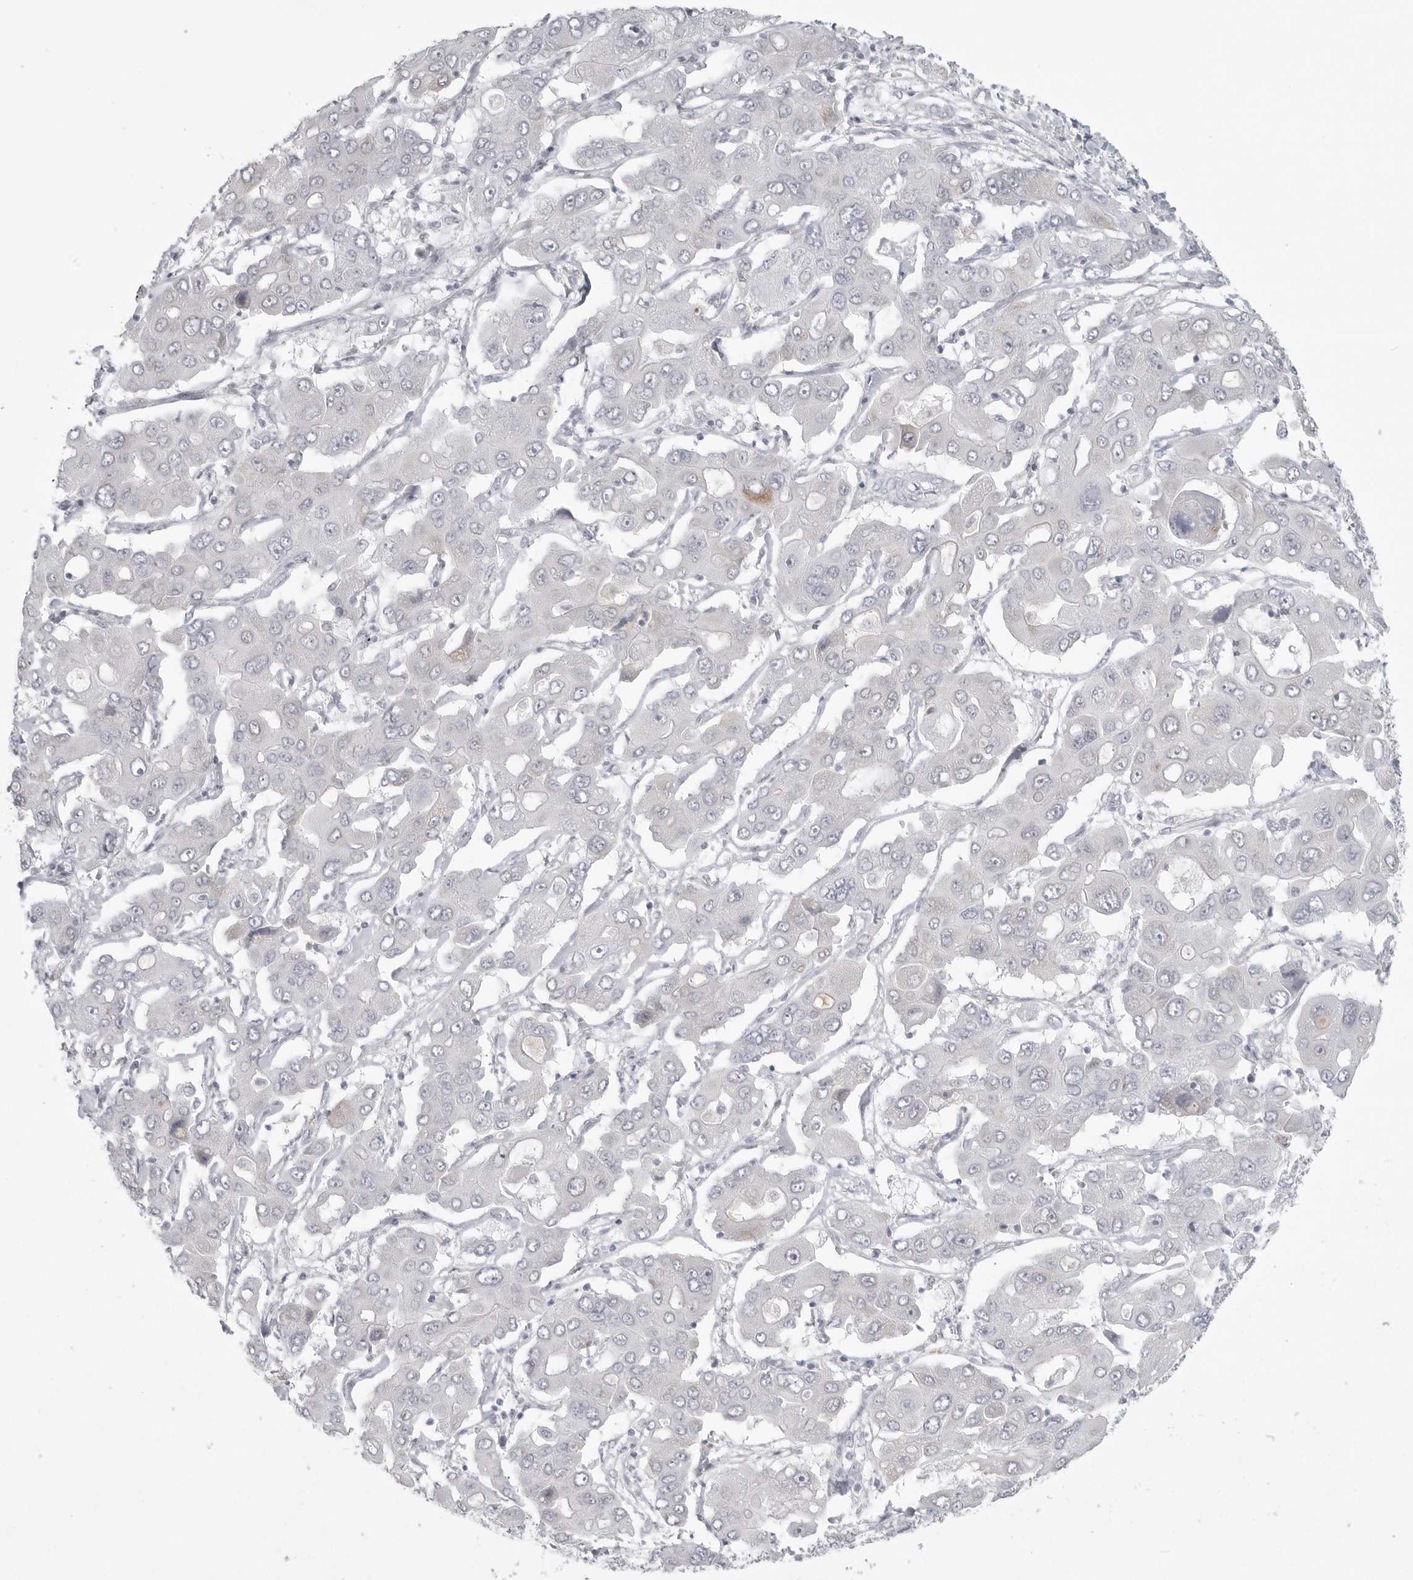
{"staining": {"intensity": "negative", "quantity": "none", "location": "none"}, "tissue": "liver cancer", "cell_type": "Tumor cells", "image_type": "cancer", "snomed": [{"axis": "morphology", "description": "Cholangiocarcinoma"}, {"axis": "topography", "description": "Liver"}], "caption": "DAB immunohistochemical staining of cholangiocarcinoma (liver) displays no significant positivity in tumor cells. (Brightfield microscopy of DAB (3,3'-diaminobenzidine) immunohistochemistry at high magnification).", "gene": "TCTN3", "patient": {"sex": "male", "age": 67}}